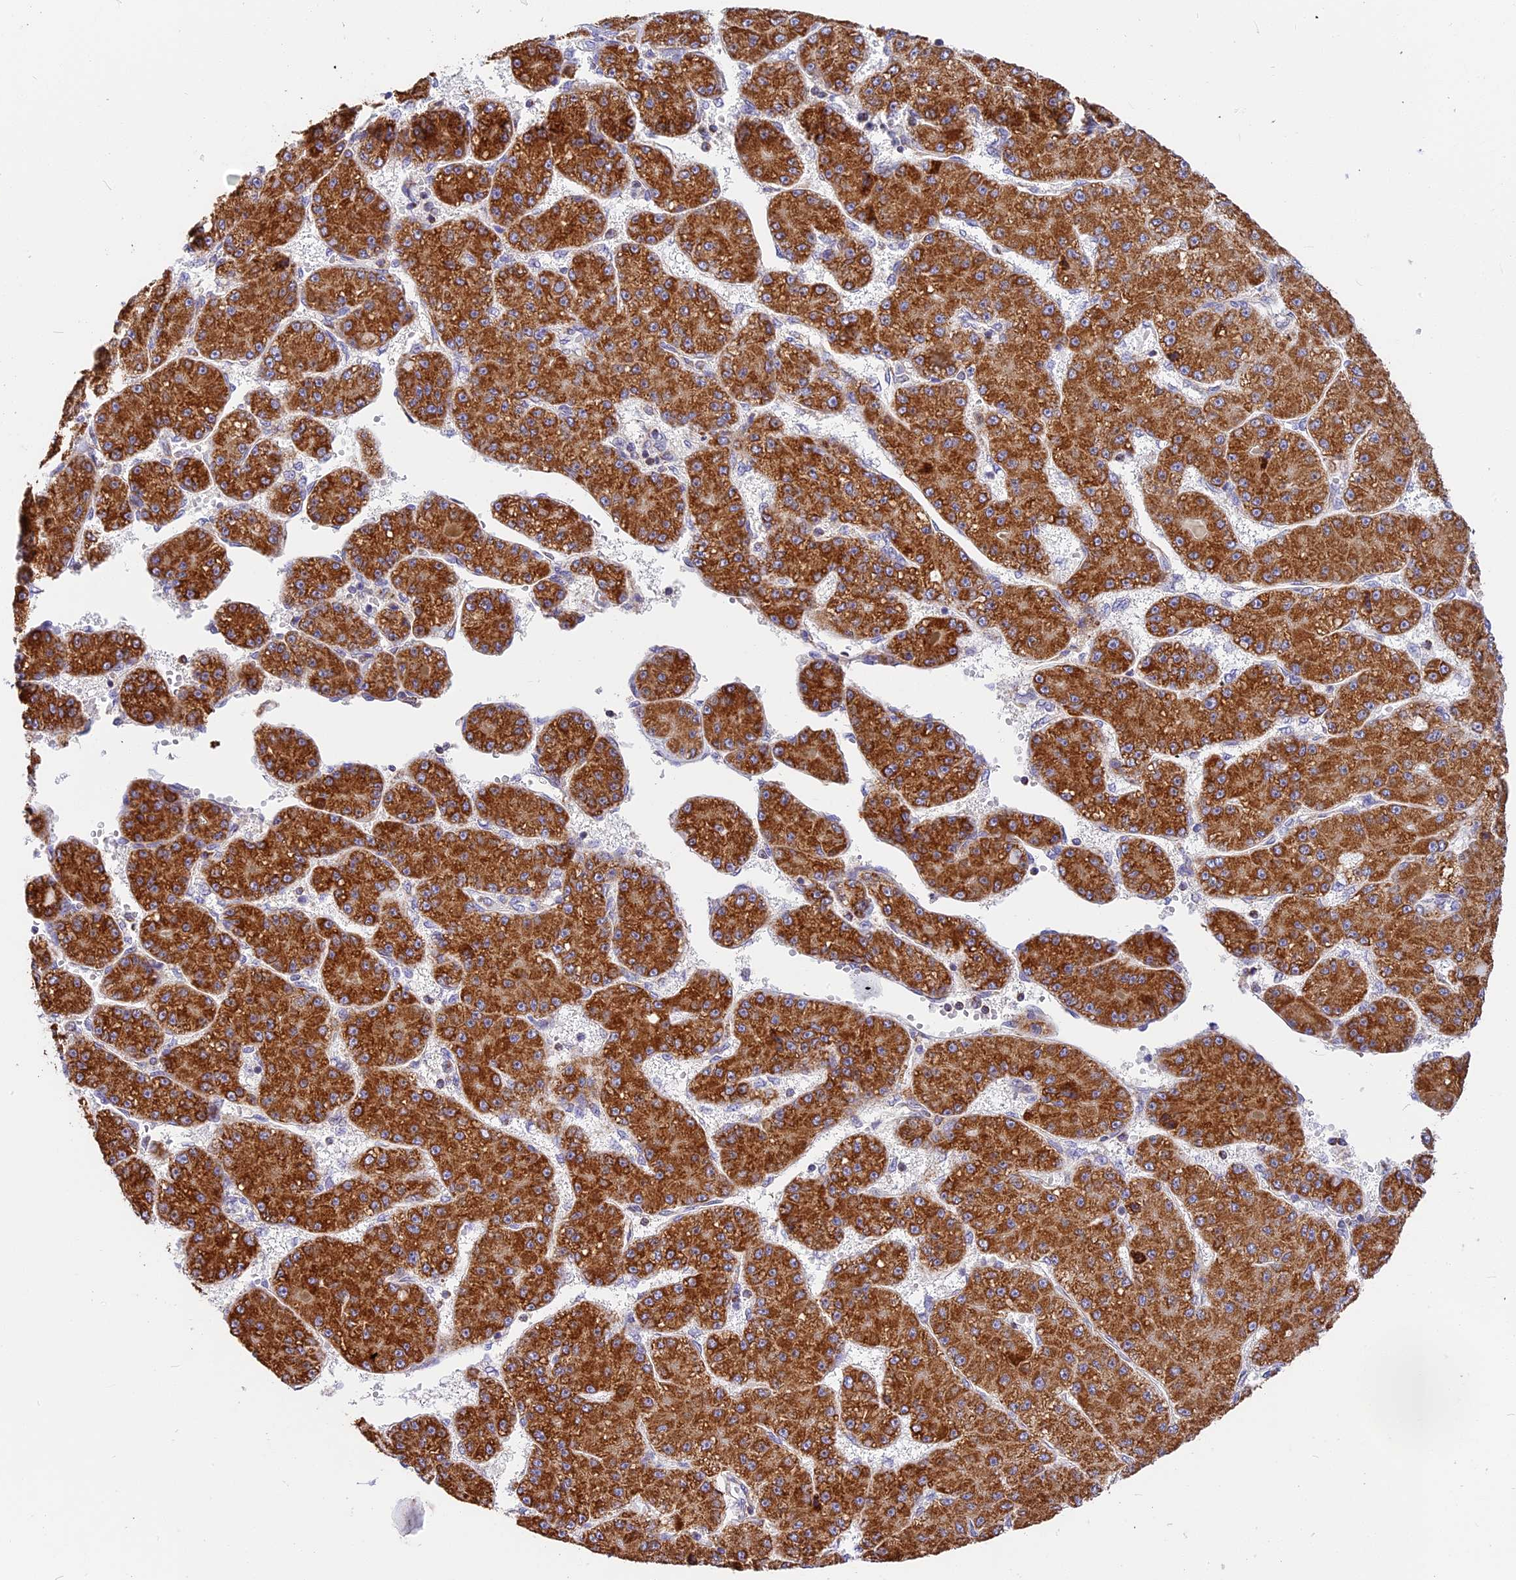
{"staining": {"intensity": "strong", "quantity": ">75%", "location": "cytoplasmic/membranous"}, "tissue": "liver cancer", "cell_type": "Tumor cells", "image_type": "cancer", "snomed": [{"axis": "morphology", "description": "Carcinoma, Hepatocellular, NOS"}, {"axis": "topography", "description": "Liver"}], "caption": "Immunohistochemistry (IHC) histopathology image of neoplastic tissue: human liver cancer stained using immunohistochemistry (IHC) demonstrates high levels of strong protein expression localized specifically in the cytoplasmic/membranous of tumor cells, appearing as a cytoplasmic/membranous brown color.", "gene": "MRAS", "patient": {"sex": "male", "age": 67}}